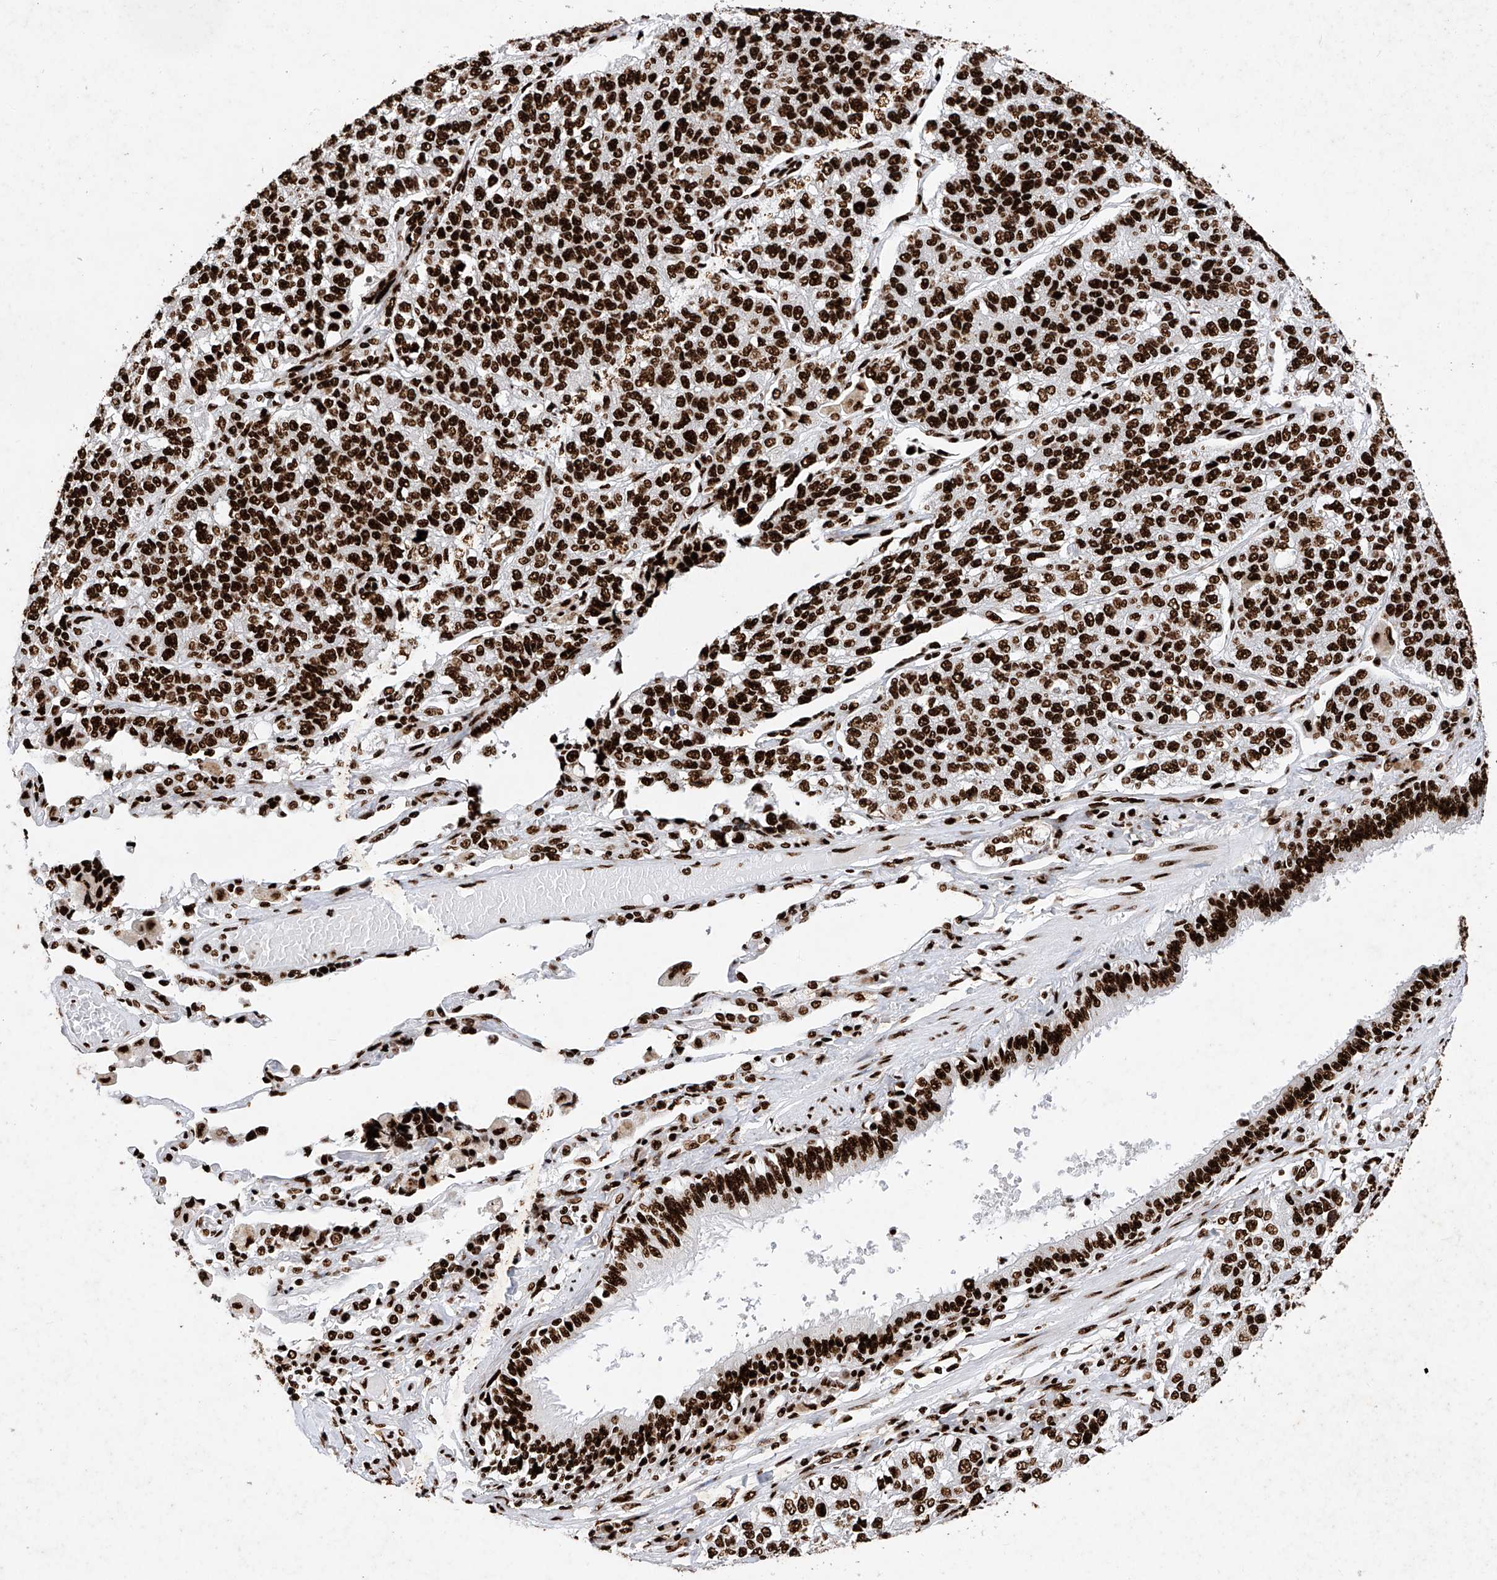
{"staining": {"intensity": "strong", "quantity": ">75%", "location": "nuclear"}, "tissue": "lung cancer", "cell_type": "Tumor cells", "image_type": "cancer", "snomed": [{"axis": "morphology", "description": "Adenocarcinoma, NOS"}, {"axis": "topography", "description": "Lung"}], "caption": "The photomicrograph demonstrates staining of adenocarcinoma (lung), revealing strong nuclear protein positivity (brown color) within tumor cells.", "gene": "SRSF6", "patient": {"sex": "male", "age": 49}}